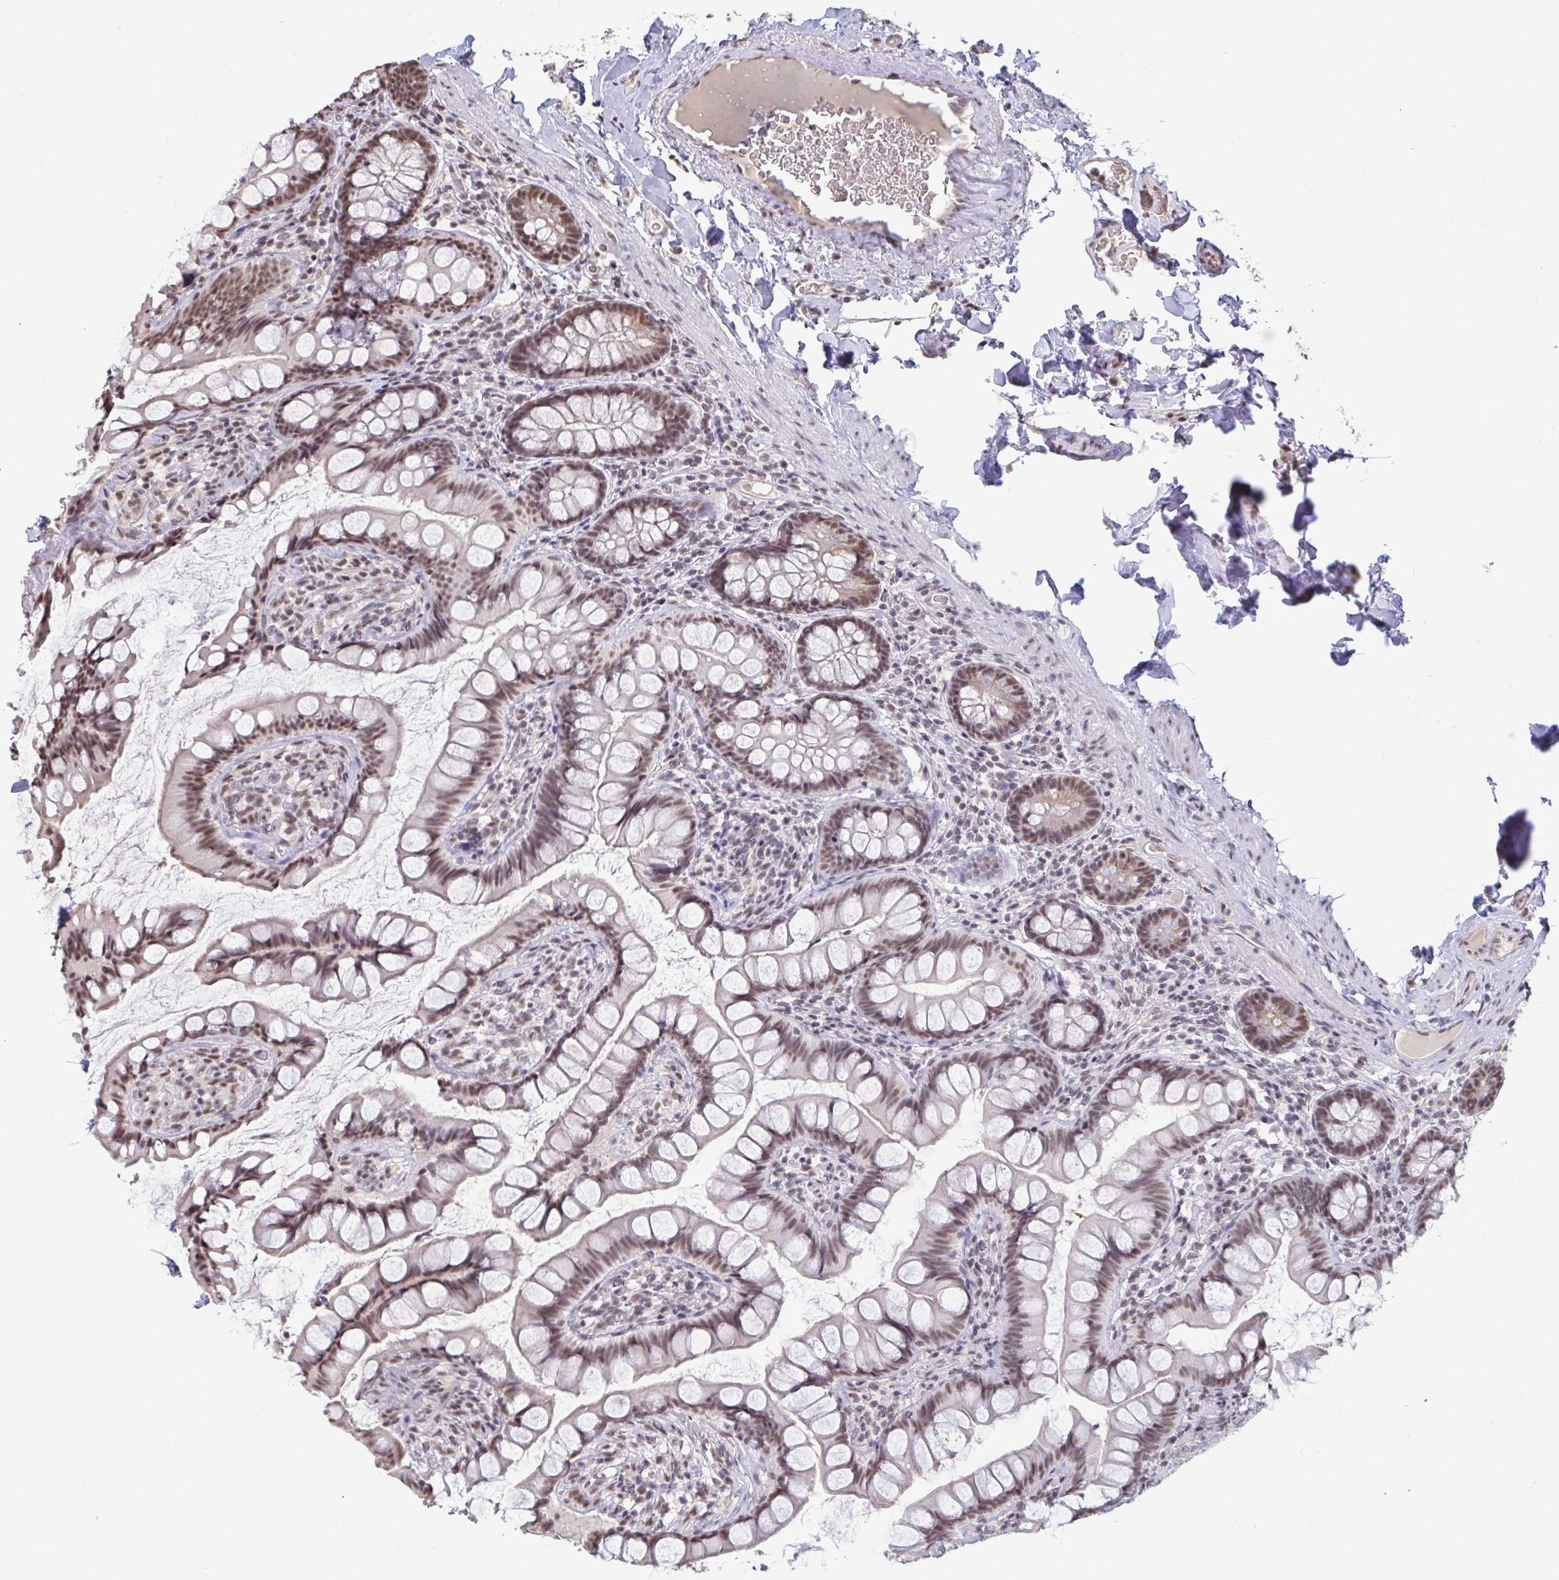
{"staining": {"intensity": "moderate", "quantity": ">75%", "location": "nuclear"}, "tissue": "small intestine", "cell_type": "Glandular cells", "image_type": "normal", "snomed": [{"axis": "morphology", "description": "Normal tissue, NOS"}, {"axis": "topography", "description": "Small intestine"}], "caption": "Immunohistochemistry (IHC) micrograph of normal human small intestine stained for a protein (brown), which reveals medium levels of moderate nuclear staining in about >75% of glandular cells.", "gene": "PUF60", "patient": {"sex": "male", "age": 70}}